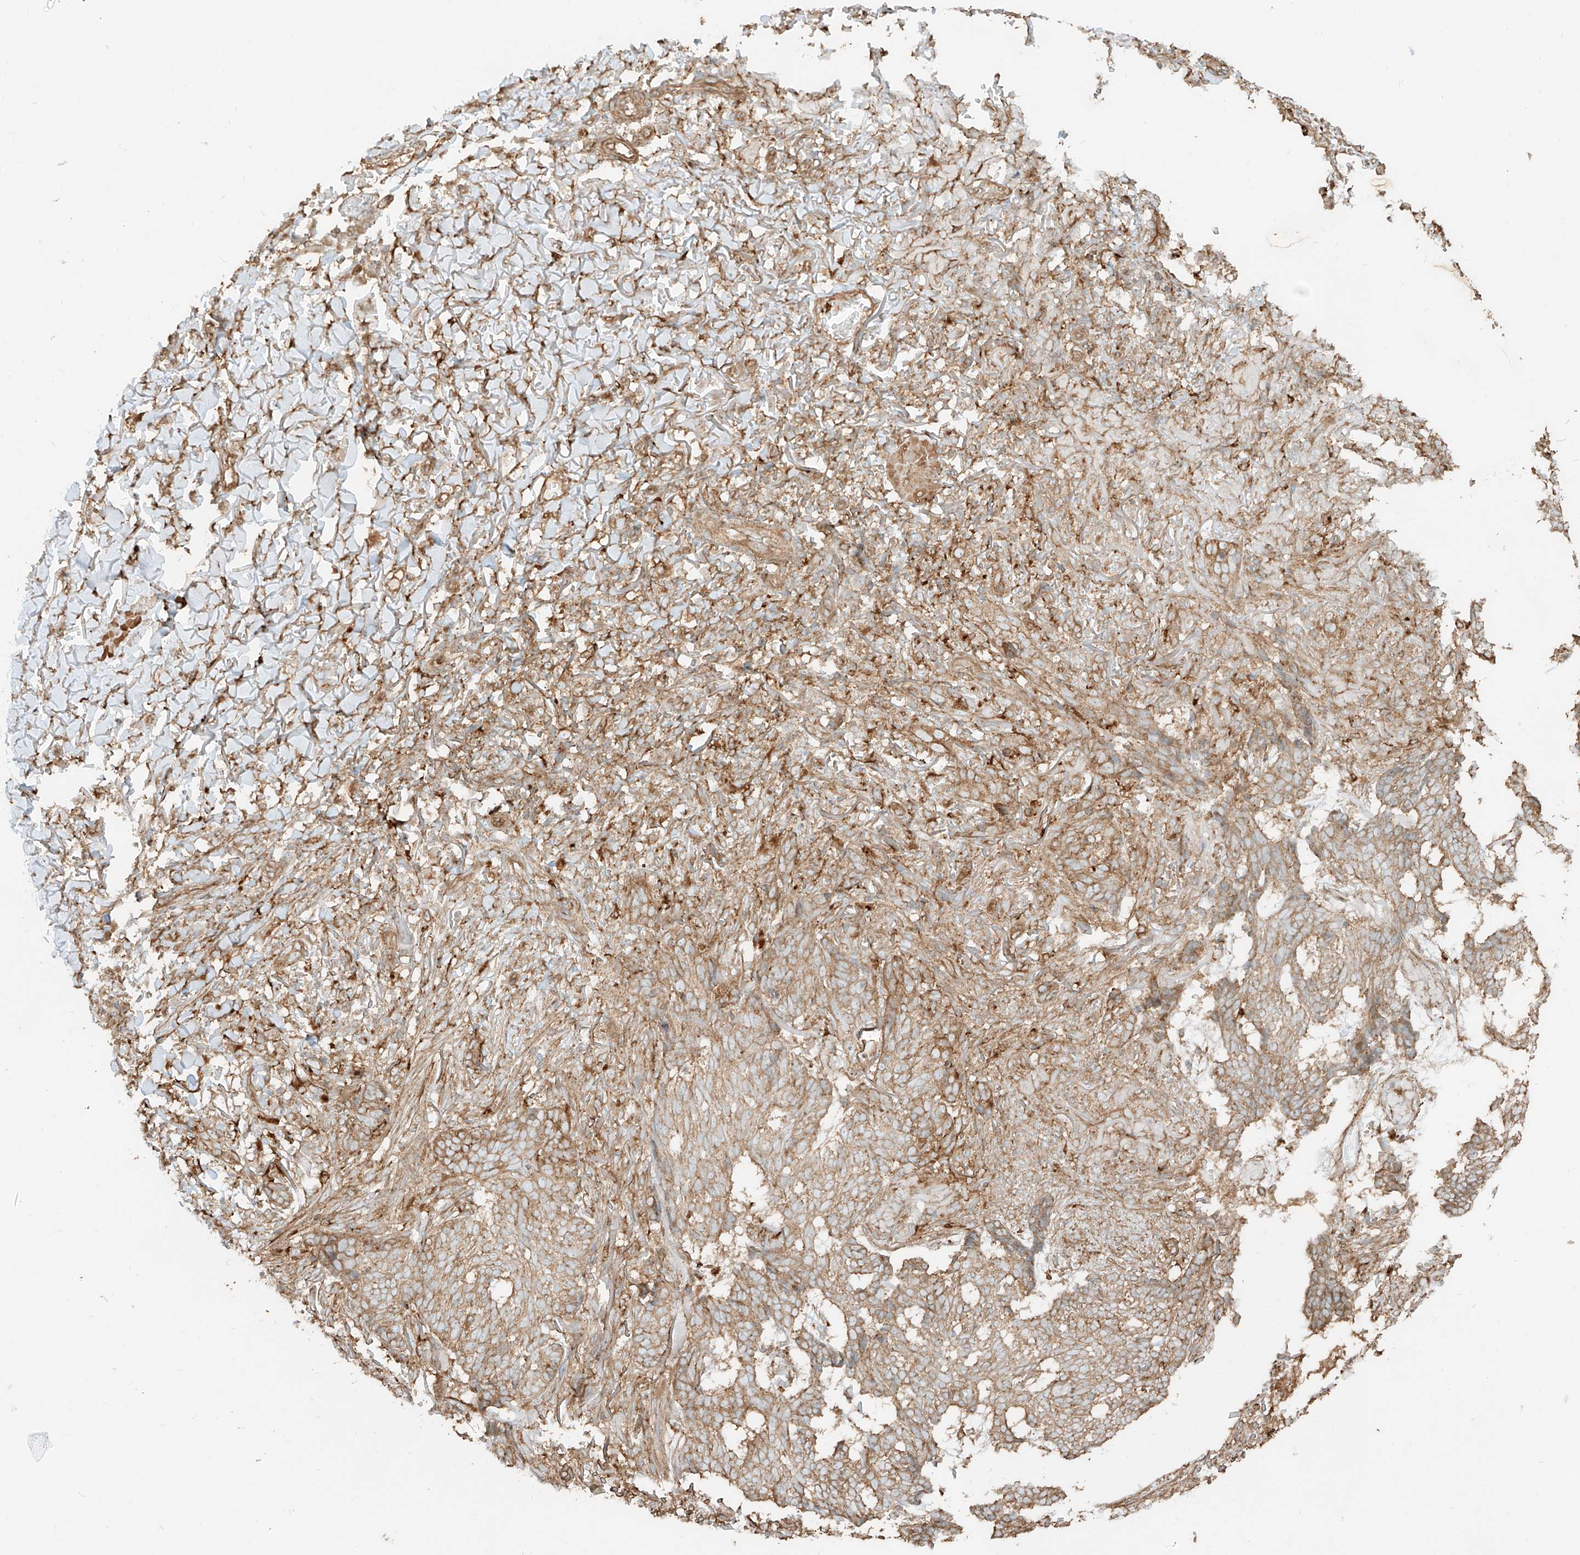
{"staining": {"intensity": "moderate", "quantity": ">75%", "location": "cytoplasmic/membranous"}, "tissue": "skin cancer", "cell_type": "Tumor cells", "image_type": "cancer", "snomed": [{"axis": "morphology", "description": "Basal cell carcinoma"}, {"axis": "topography", "description": "Skin"}], "caption": "Immunohistochemistry (IHC) of skin cancer demonstrates medium levels of moderate cytoplasmic/membranous expression in approximately >75% of tumor cells. The protein of interest is stained brown, and the nuclei are stained in blue (DAB (3,3'-diaminobenzidine) IHC with brightfield microscopy, high magnification).", "gene": "CCDC115", "patient": {"sex": "male", "age": 85}}